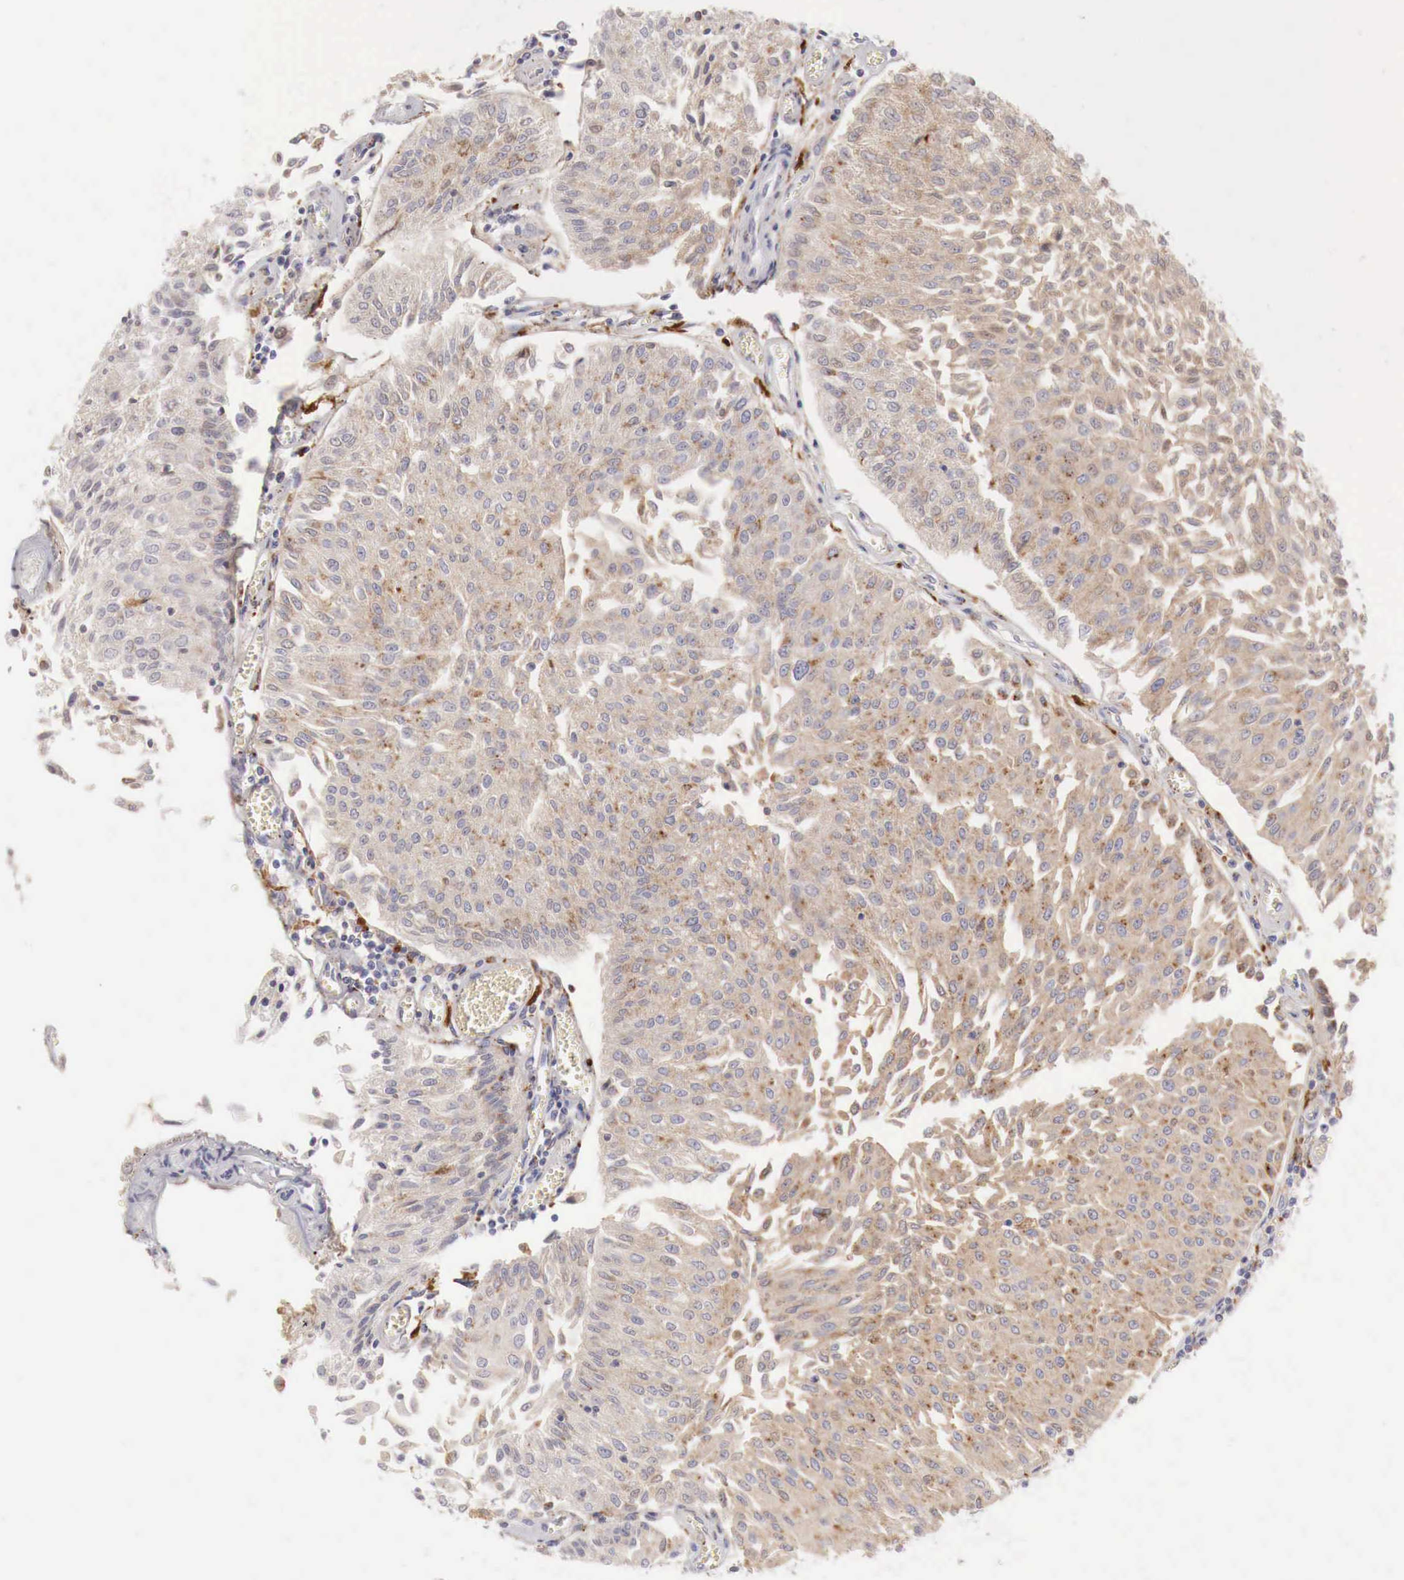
{"staining": {"intensity": "weak", "quantity": "25%-75%", "location": "cytoplasmic/membranous"}, "tissue": "urothelial cancer", "cell_type": "Tumor cells", "image_type": "cancer", "snomed": [{"axis": "morphology", "description": "Urothelial carcinoma, Low grade"}, {"axis": "topography", "description": "Urinary bladder"}], "caption": "Urothelial cancer was stained to show a protein in brown. There is low levels of weak cytoplasmic/membranous staining in about 25%-75% of tumor cells.", "gene": "GLA", "patient": {"sex": "male", "age": 86}}